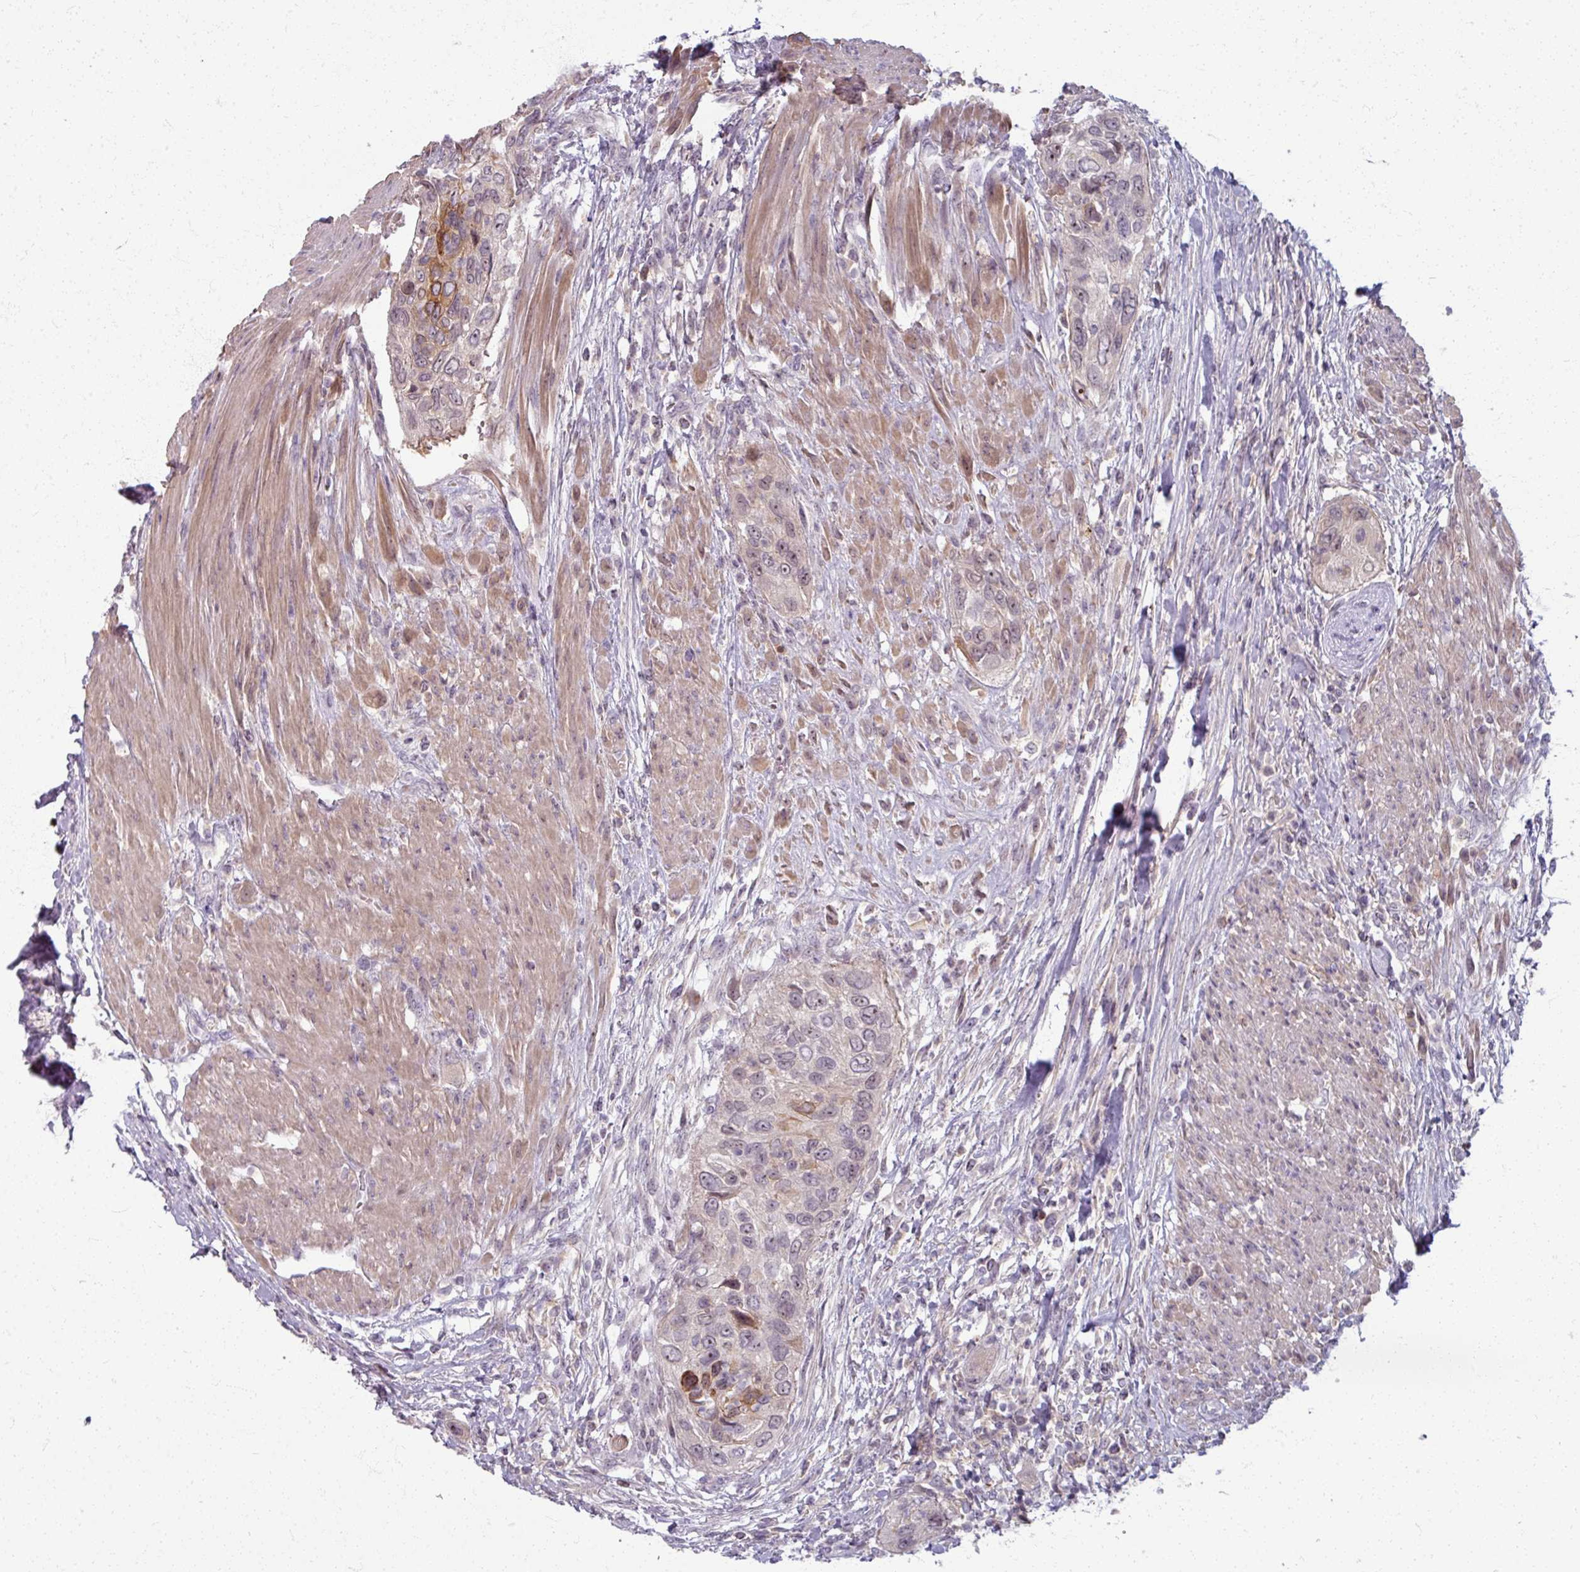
{"staining": {"intensity": "moderate", "quantity": "<25%", "location": "cytoplasmic/membranous"}, "tissue": "urothelial cancer", "cell_type": "Tumor cells", "image_type": "cancer", "snomed": [{"axis": "morphology", "description": "Urothelial carcinoma, High grade"}, {"axis": "topography", "description": "Urinary bladder"}], "caption": "A micrograph of urothelial cancer stained for a protein reveals moderate cytoplasmic/membranous brown staining in tumor cells.", "gene": "TTLL7", "patient": {"sex": "female", "age": 60}}